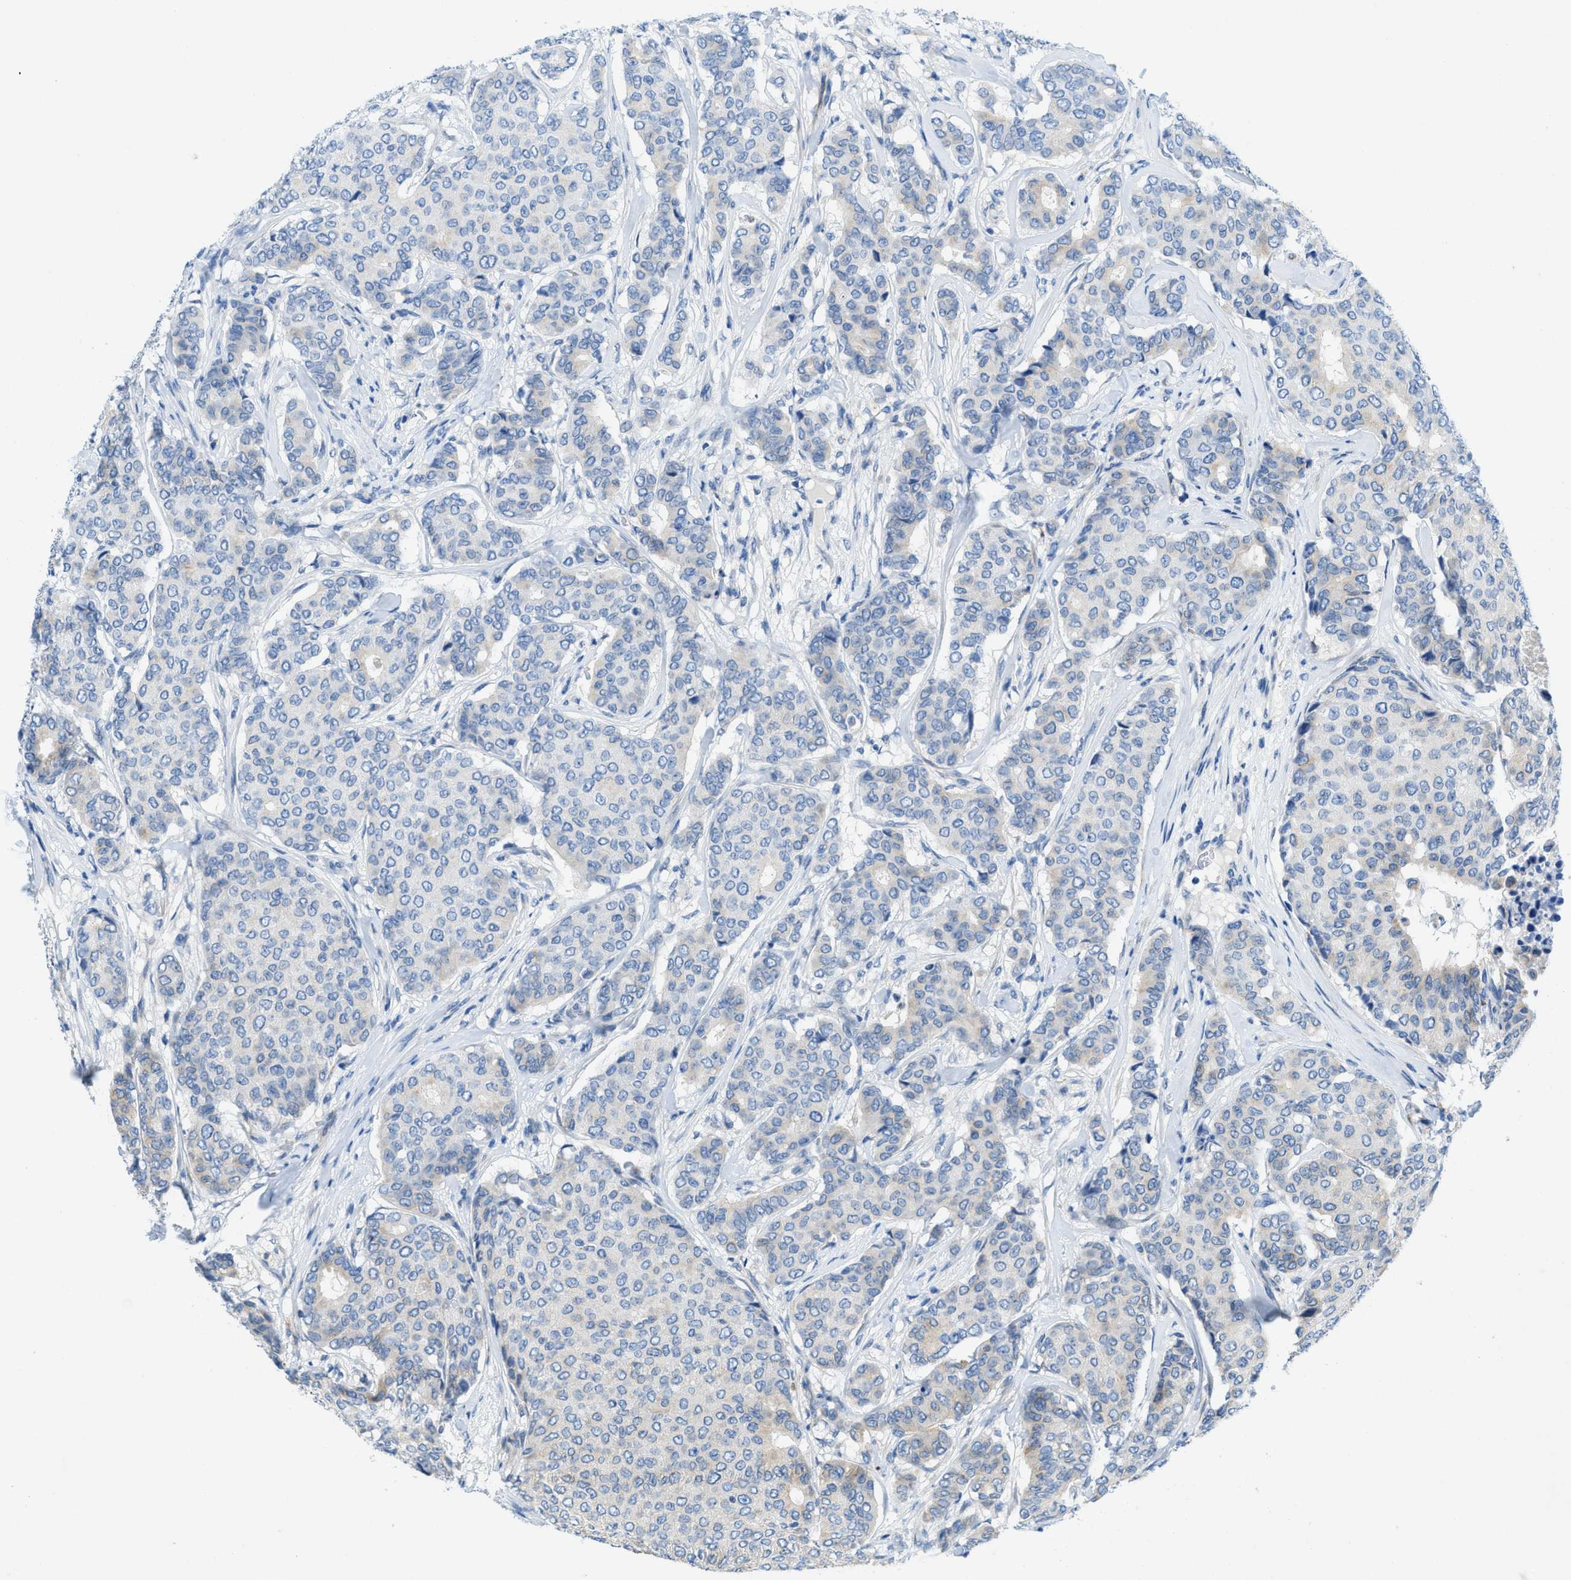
{"staining": {"intensity": "negative", "quantity": "none", "location": "none"}, "tissue": "breast cancer", "cell_type": "Tumor cells", "image_type": "cancer", "snomed": [{"axis": "morphology", "description": "Duct carcinoma"}, {"axis": "topography", "description": "Breast"}], "caption": "Photomicrograph shows no significant protein staining in tumor cells of breast cancer.", "gene": "TMEM248", "patient": {"sex": "female", "age": 75}}